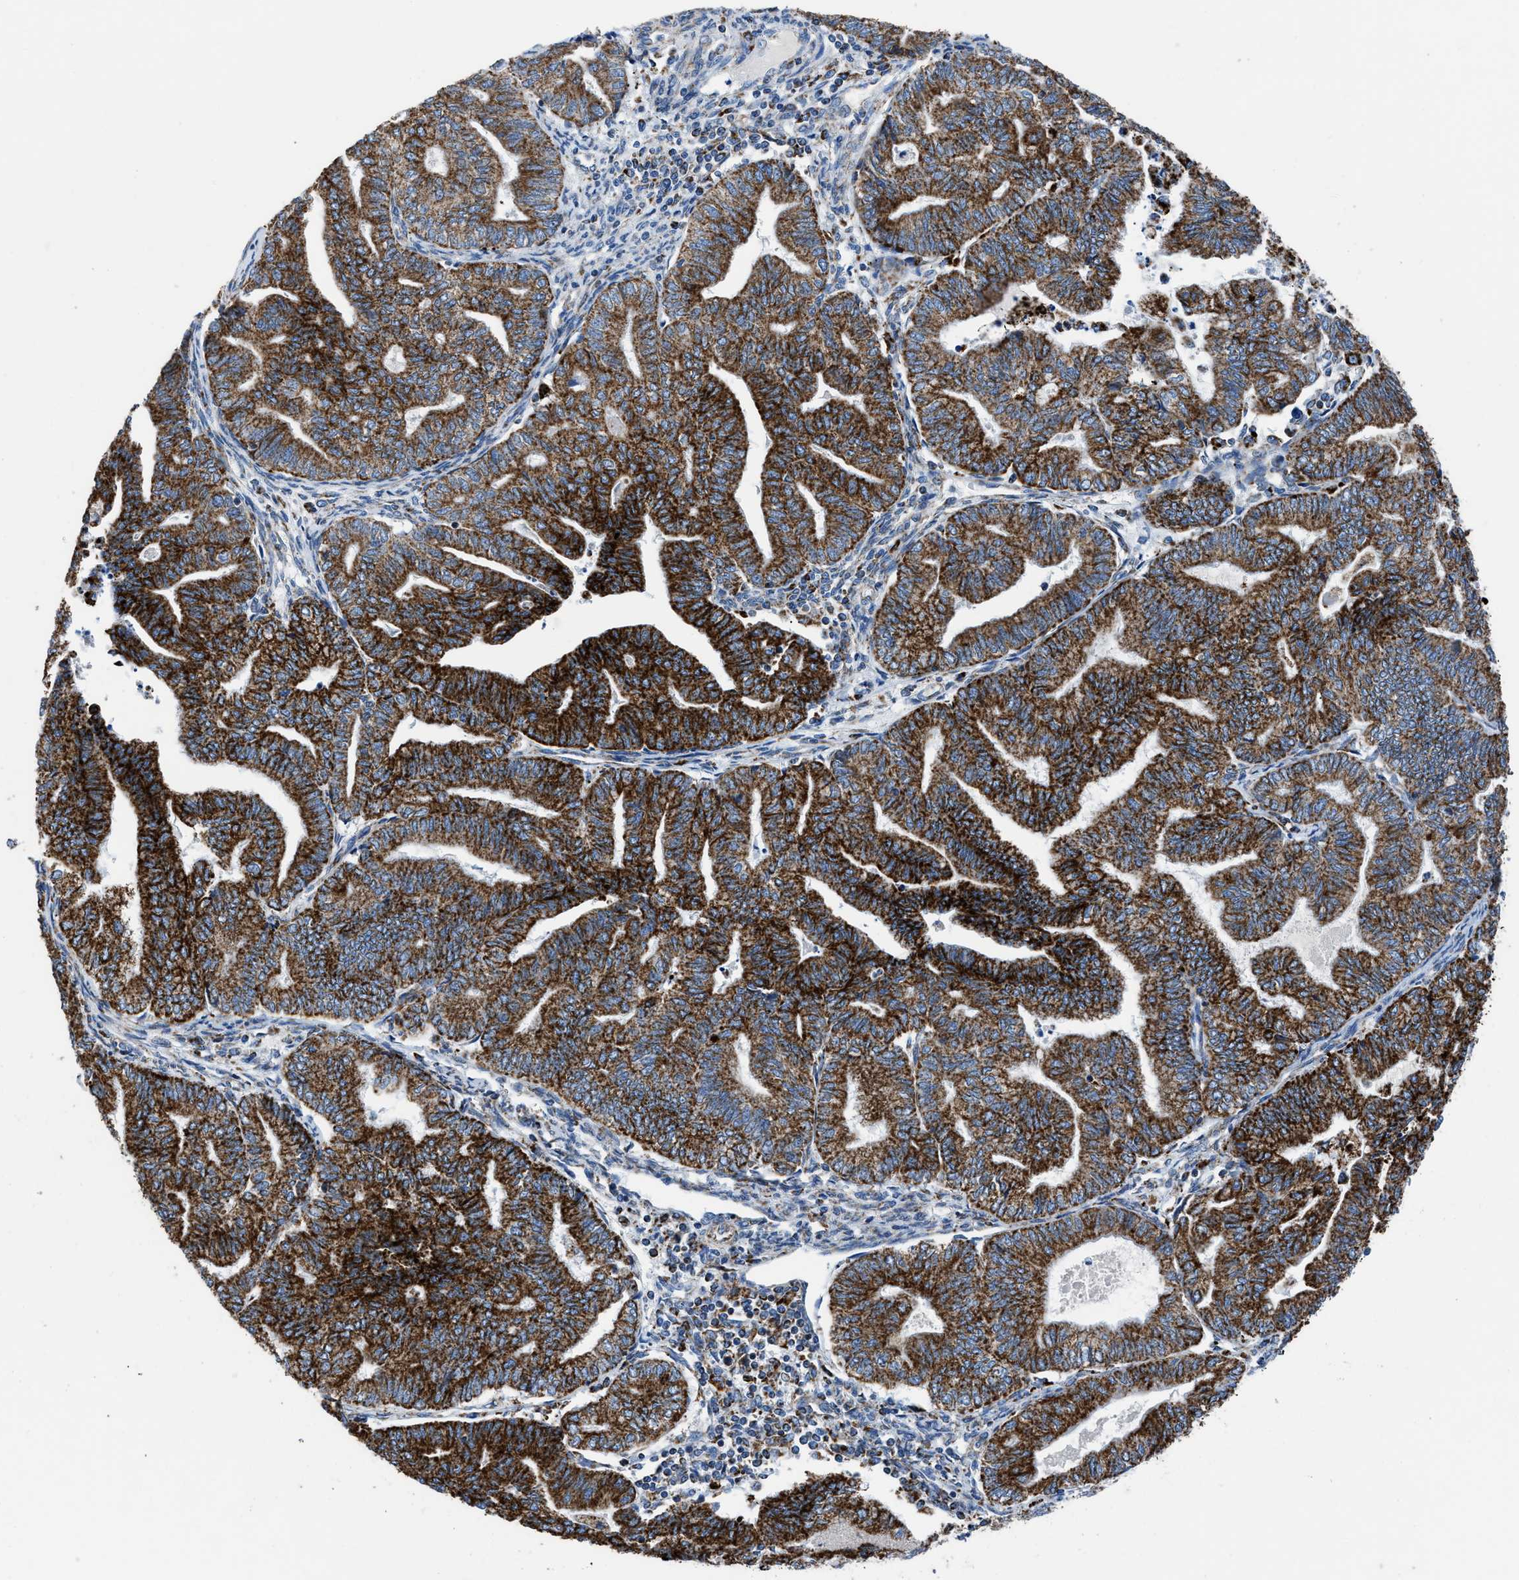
{"staining": {"intensity": "strong", "quantity": ">75%", "location": "cytoplasmic/membranous"}, "tissue": "endometrial cancer", "cell_type": "Tumor cells", "image_type": "cancer", "snomed": [{"axis": "morphology", "description": "Adenocarcinoma, NOS"}, {"axis": "topography", "description": "Endometrium"}], "caption": "A micrograph of adenocarcinoma (endometrial) stained for a protein reveals strong cytoplasmic/membranous brown staining in tumor cells.", "gene": "ZDHHC3", "patient": {"sex": "female", "age": 79}}